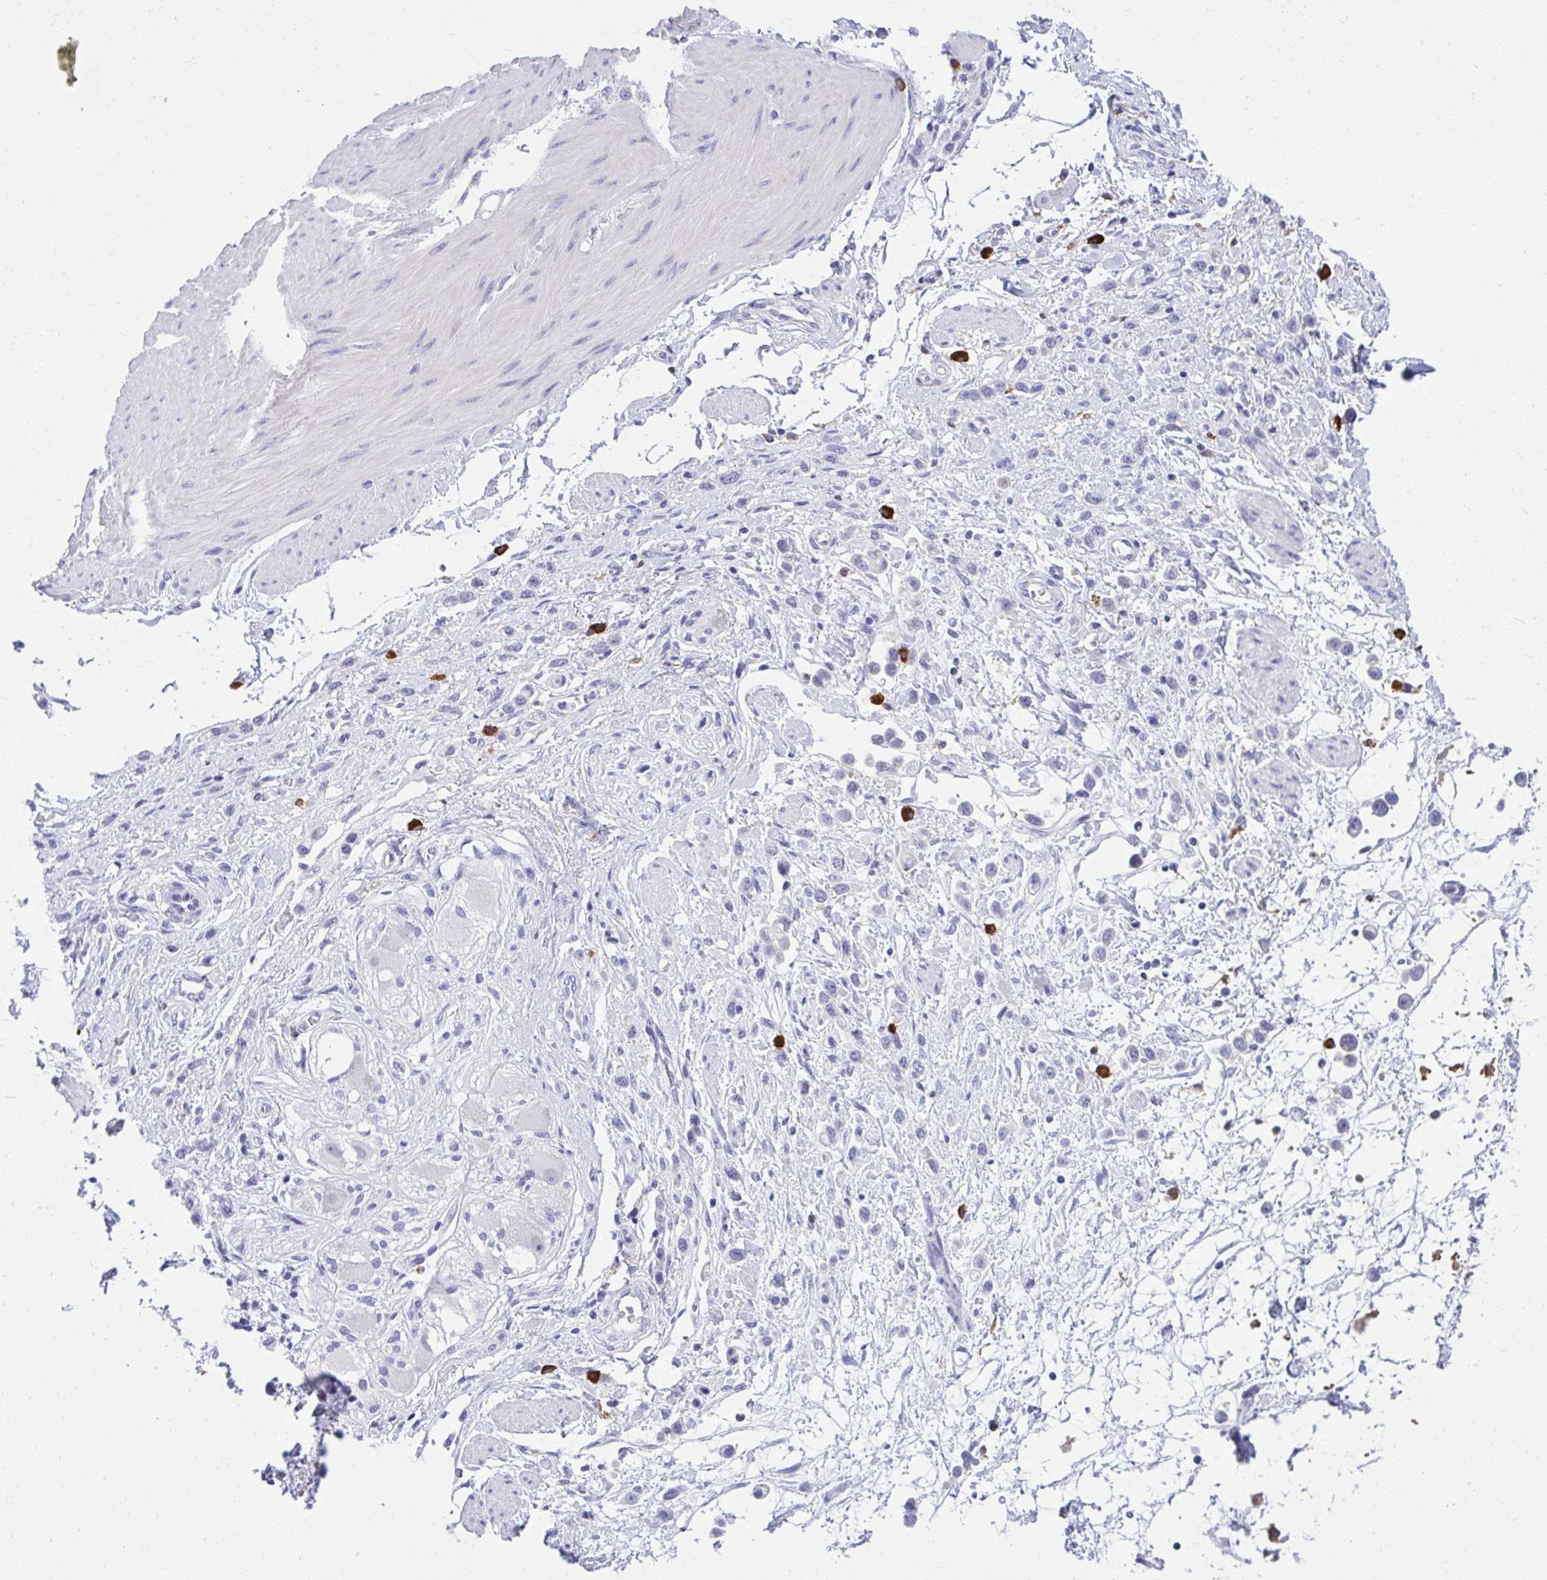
{"staining": {"intensity": "negative", "quantity": "none", "location": "none"}, "tissue": "stomach cancer", "cell_type": "Tumor cells", "image_type": "cancer", "snomed": [{"axis": "morphology", "description": "Adenocarcinoma, NOS"}, {"axis": "topography", "description": "Stomach"}], "caption": "High power microscopy histopathology image of an immunohistochemistry histopathology image of stomach cancer, revealing no significant staining in tumor cells. (DAB immunohistochemistry (IHC), high magnification).", "gene": "PSD", "patient": {"sex": "female", "age": 65}}